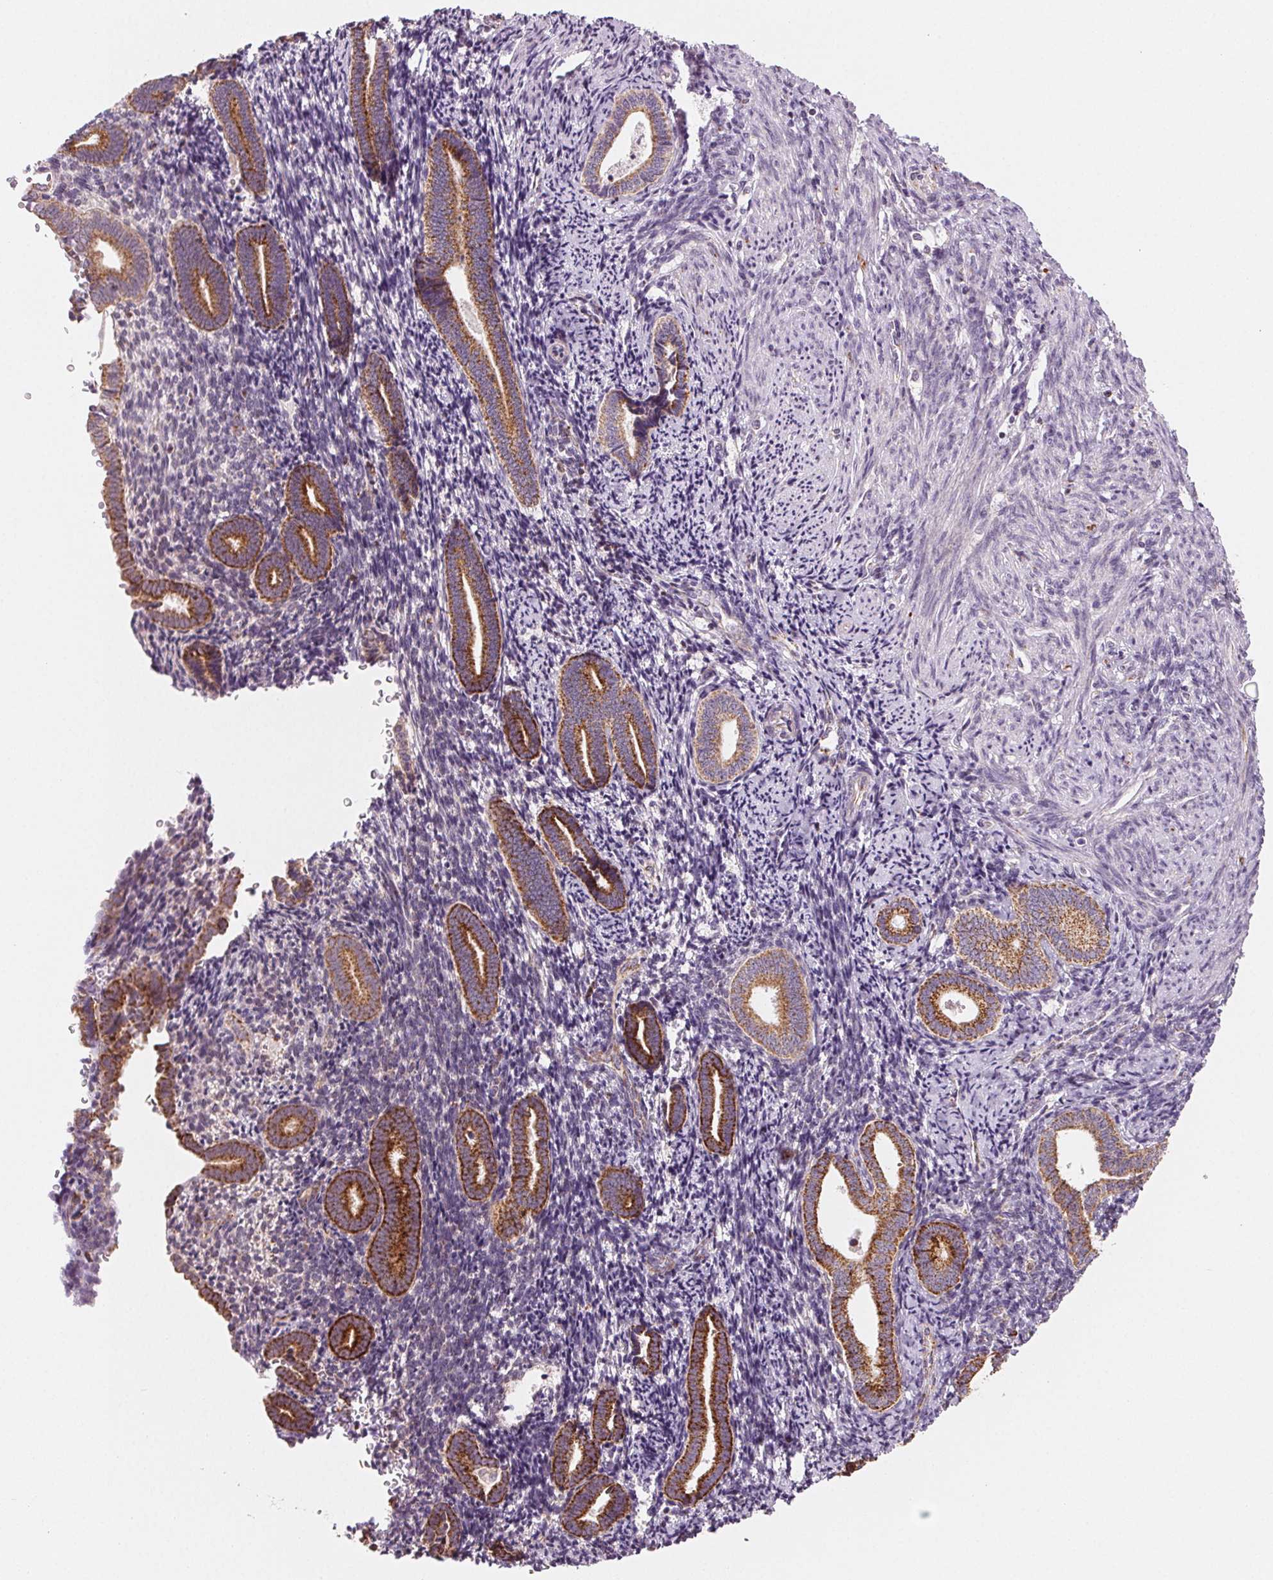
{"staining": {"intensity": "moderate", "quantity": "<25%", "location": "cytoplasmic/membranous"}, "tissue": "endometrium", "cell_type": "Cells in endometrial stroma", "image_type": "normal", "snomed": [{"axis": "morphology", "description": "Normal tissue, NOS"}, {"axis": "topography", "description": "Endometrium"}], "caption": "A brown stain shows moderate cytoplasmic/membranous expression of a protein in cells in endometrial stroma of benign human endometrium. (IHC, brightfield microscopy, high magnification).", "gene": "HINT2", "patient": {"sex": "female", "age": 57}}